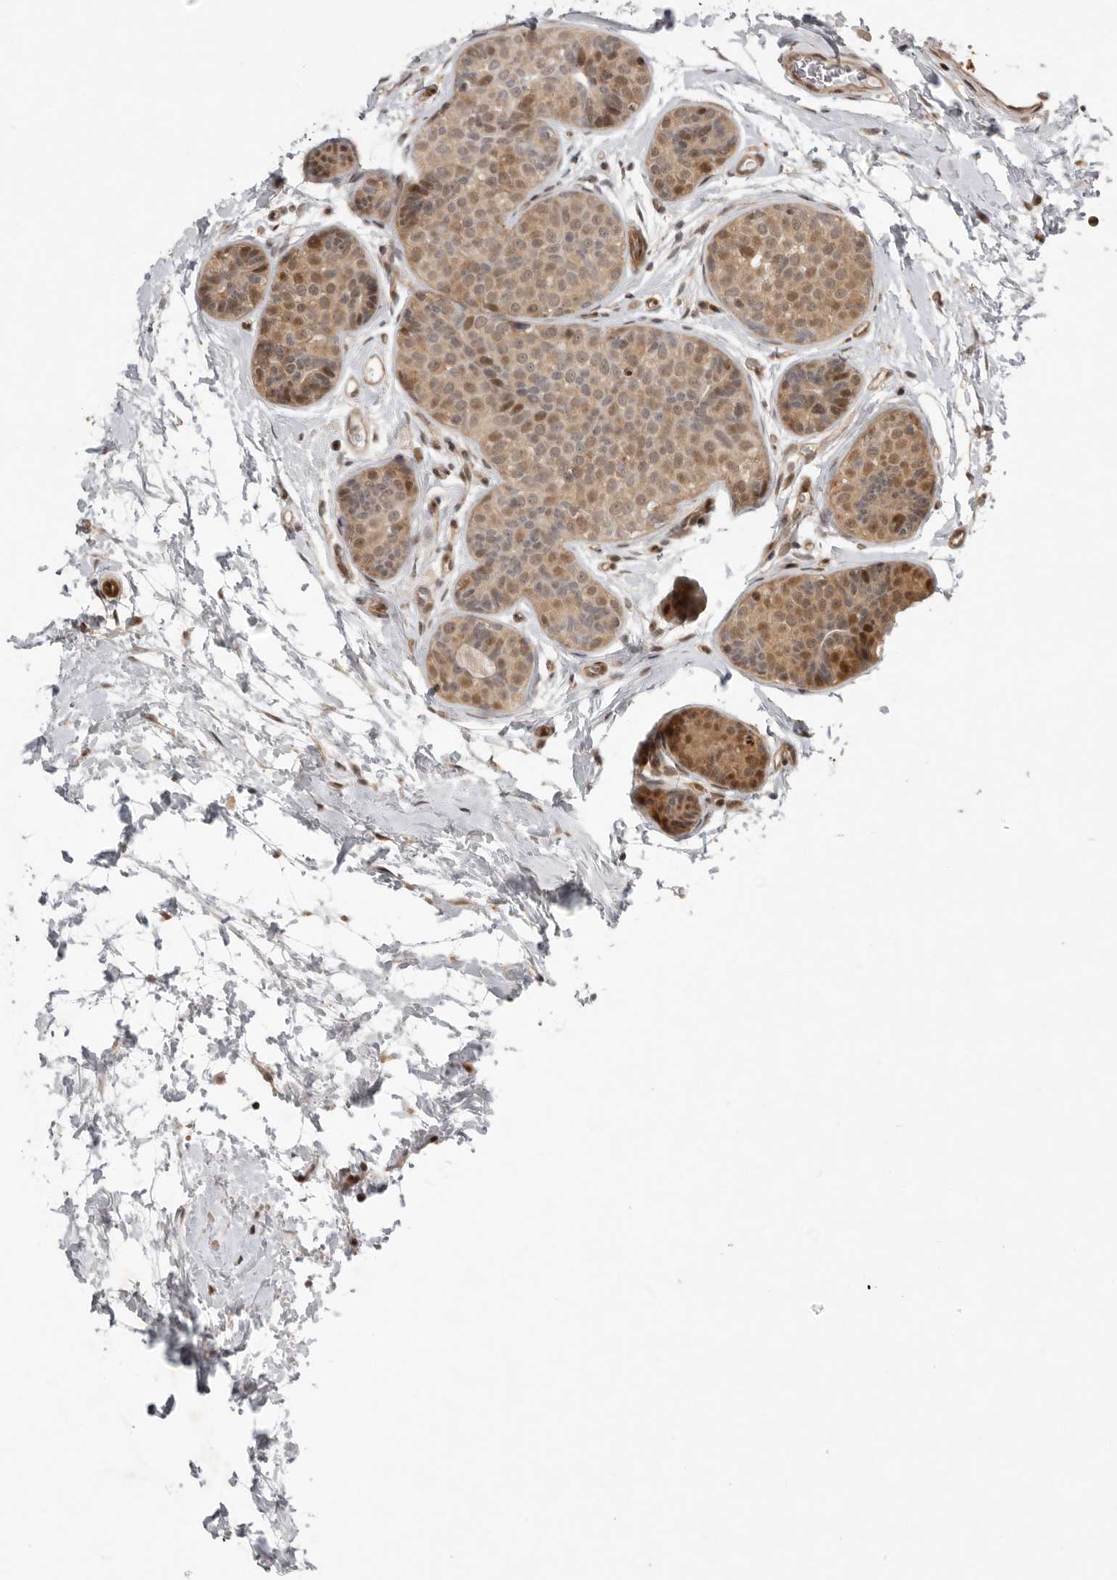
{"staining": {"intensity": "moderate", "quantity": "25%-75%", "location": "cytoplasmic/membranous,nuclear"}, "tissue": "breast cancer", "cell_type": "Tumor cells", "image_type": "cancer", "snomed": [{"axis": "morphology", "description": "Lobular carcinoma, in situ"}, {"axis": "morphology", "description": "Lobular carcinoma"}, {"axis": "topography", "description": "Breast"}], "caption": "Immunohistochemical staining of breast lobular carcinoma exhibits moderate cytoplasmic/membranous and nuclear protein positivity in about 25%-75% of tumor cells.", "gene": "RABIF", "patient": {"sex": "female", "age": 41}}